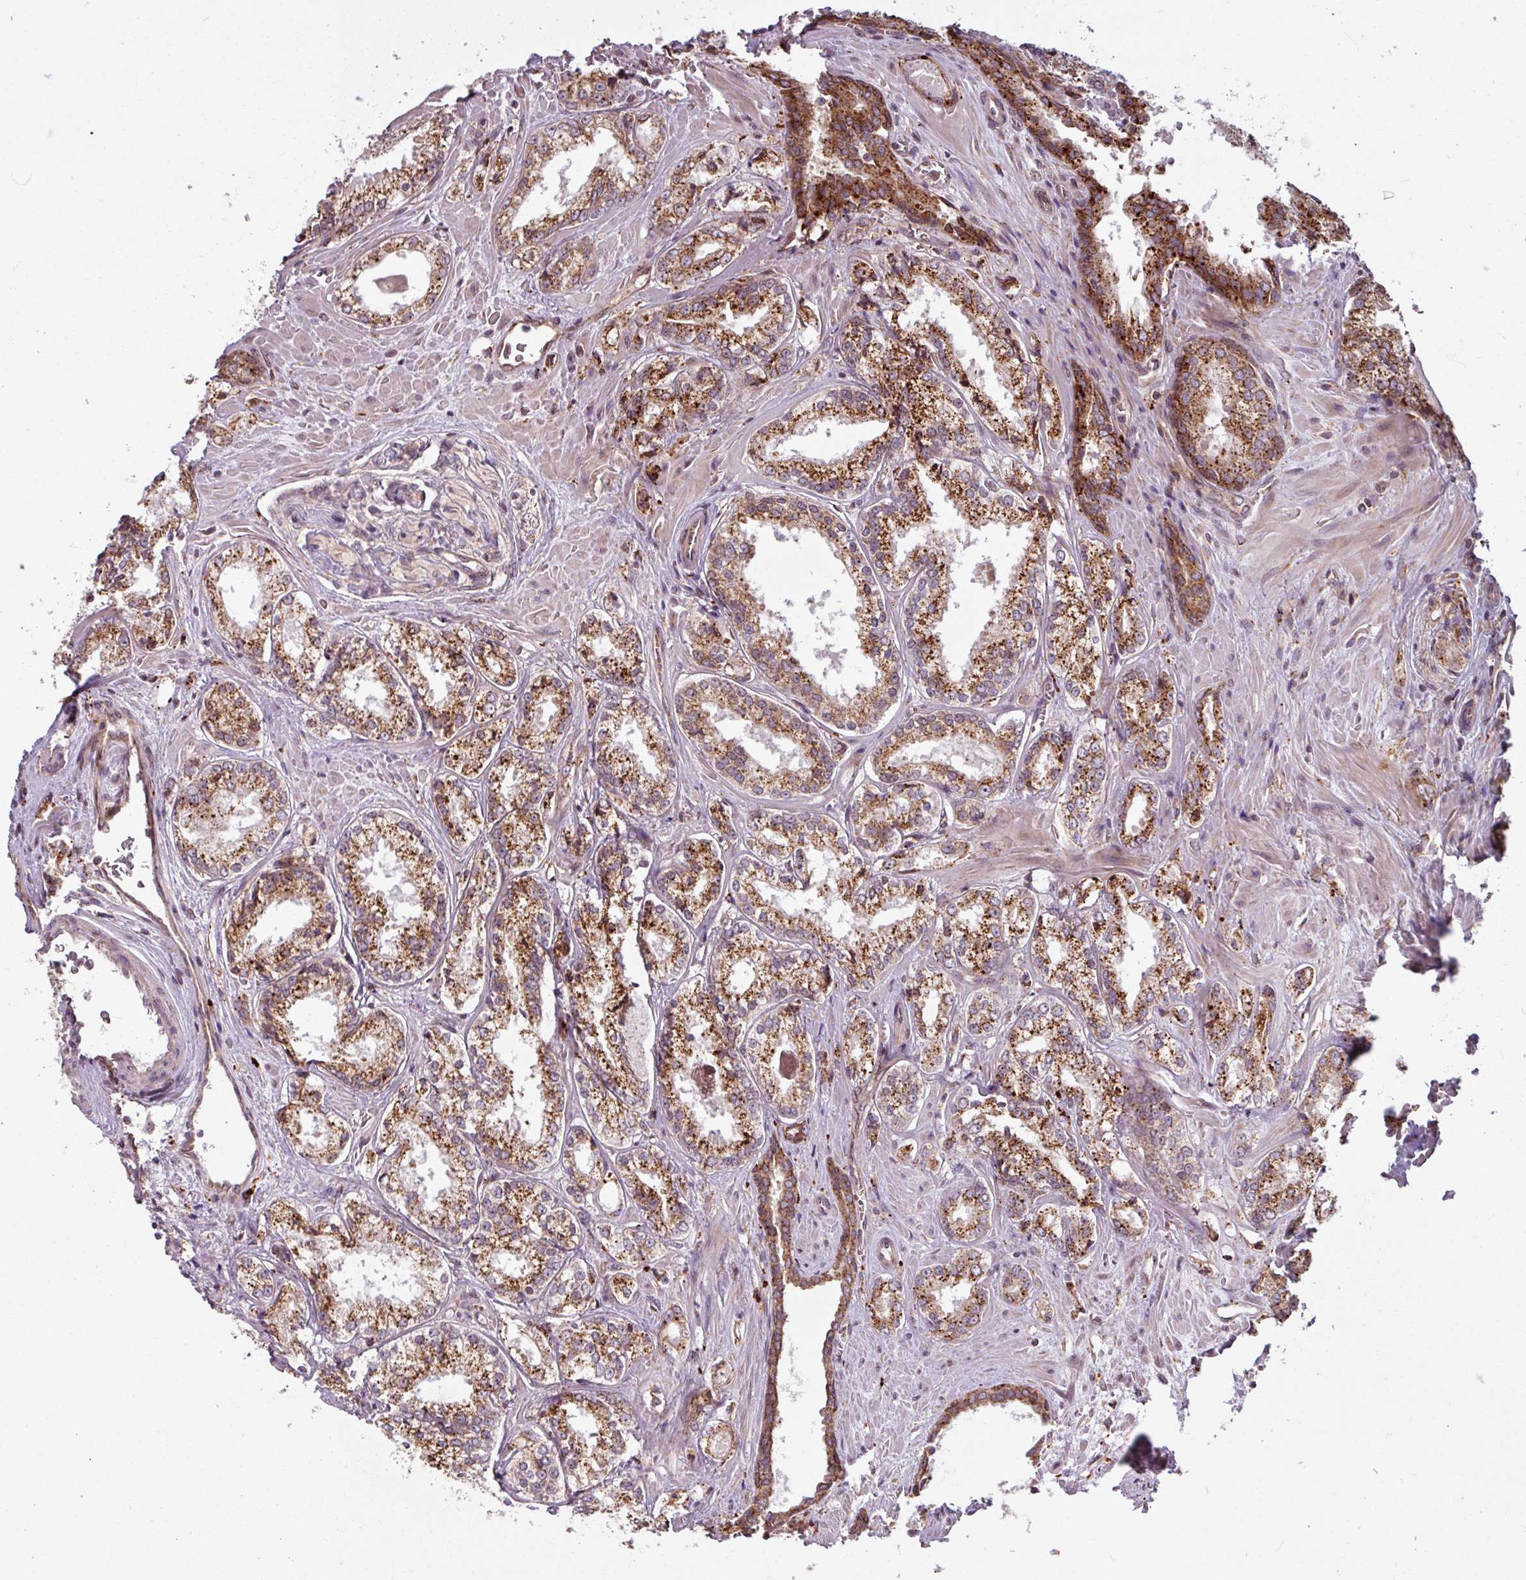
{"staining": {"intensity": "strong", "quantity": ">75%", "location": "cytoplasmic/membranous"}, "tissue": "prostate cancer", "cell_type": "Tumor cells", "image_type": "cancer", "snomed": [{"axis": "morphology", "description": "Adenocarcinoma, Low grade"}, {"axis": "topography", "description": "Prostate"}], "caption": "High-power microscopy captured an IHC image of adenocarcinoma (low-grade) (prostate), revealing strong cytoplasmic/membranous expression in approximately >75% of tumor cells. (DAB IHC with brightfield microscopy, high magnification).", "gene": "MAGT1", "patient": {"sex": "male", "age": 47}}